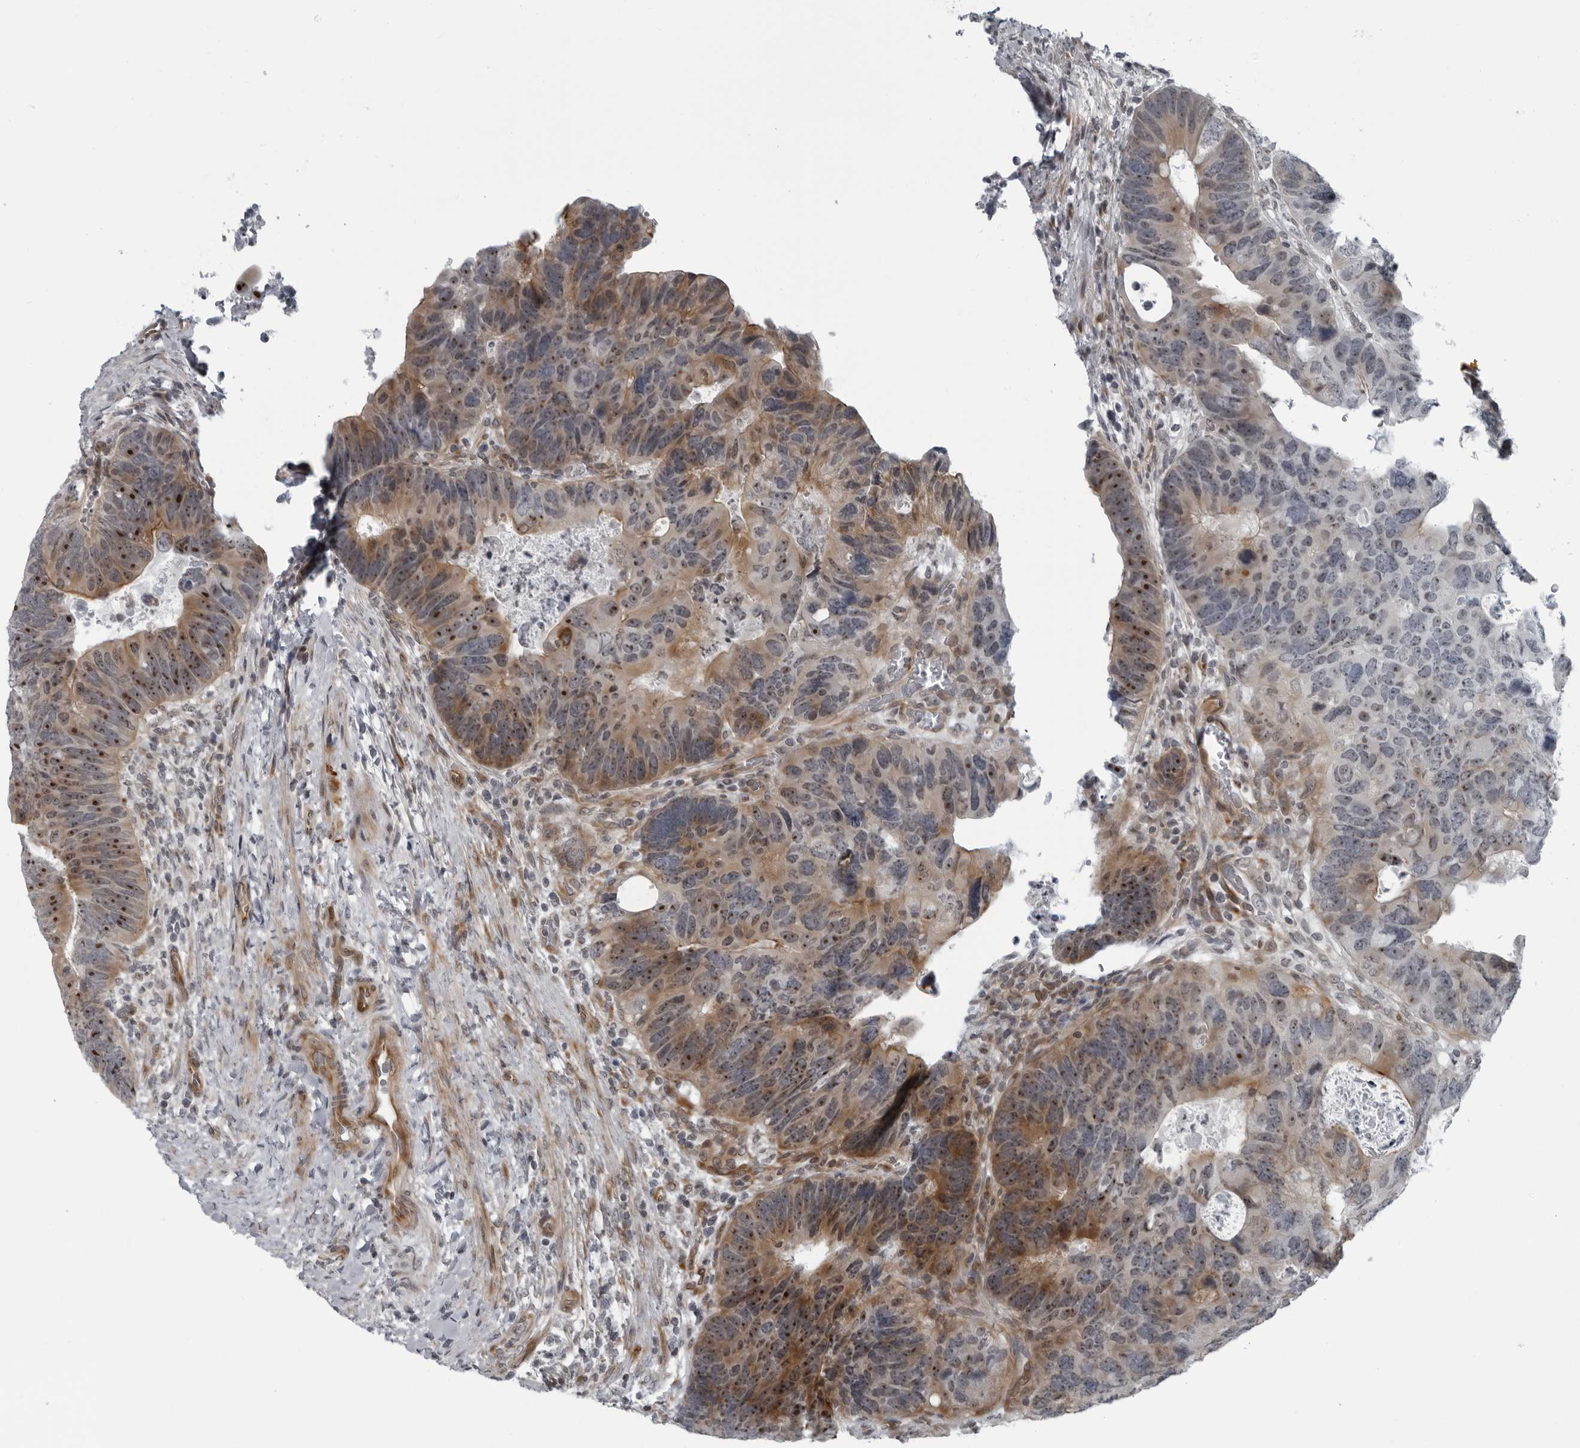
{"staining": {"intensity": "strong", "quantity": ">75%", "location": "cytoplasmic/membranous,nuclear"}, "tissue": "colorectal cancer", "cell_type": "Tumor cells", "image_type": "cancer", "snomed": [{"axis": "morphology", "description": "Adenocarcinoma, NOS"}, {"axis": "topography", "description": "Rectum"}], "caption": "There is high levels of strong cytoplasmic/membranous and nuclear staining in tumor cells of colorectal cancer (adenocarcinoma), as demonstrated by immunohistochemical staining (brown color).", "gene": "FAM102B", "patient": {"sex": "male", "age": 59}}